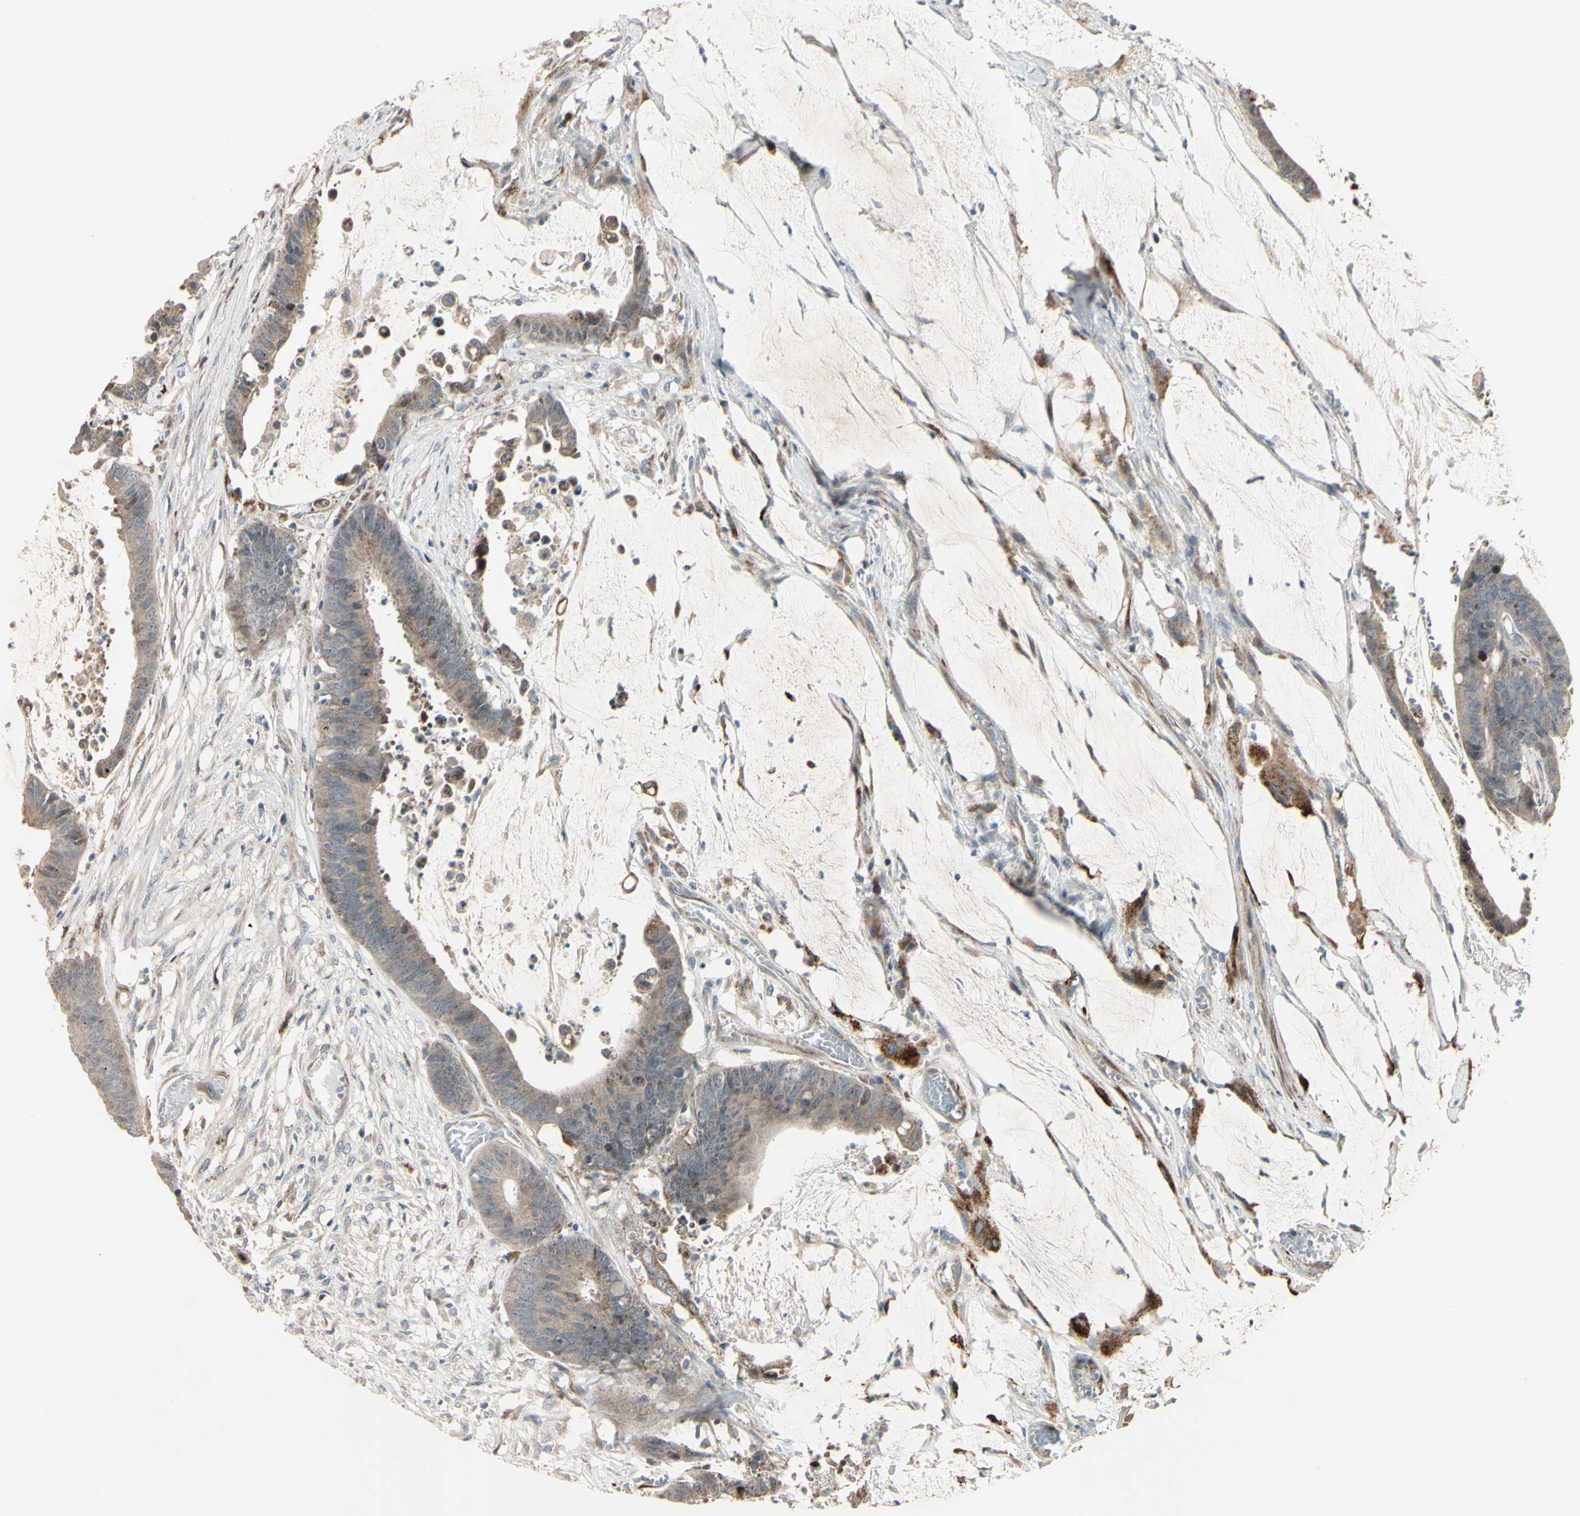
{"staining": {"intensity": "weak", "quantity": ">75%", "location": "cytoplasmic/membranous"}, "tissue": "colorectal cancer", "cell_type": "Tumor cells", "image_type": "cancer", "snomed": [{"axis": "morphology", "description": "Adenocarcinoma, NOS"}, {"axis": "topography", "description": "Rectum"}], "caption": "This image shows colorectal cancer stained with immunohistochemistry (IHC) to label a protein in brown. The cytoplasmic/membranous of tumor cells show weak positivity for the protein. Nuclei are counter-stained blue.", "gene": "NDFIP1", "patient": {"sex": "female", "age": 66}}